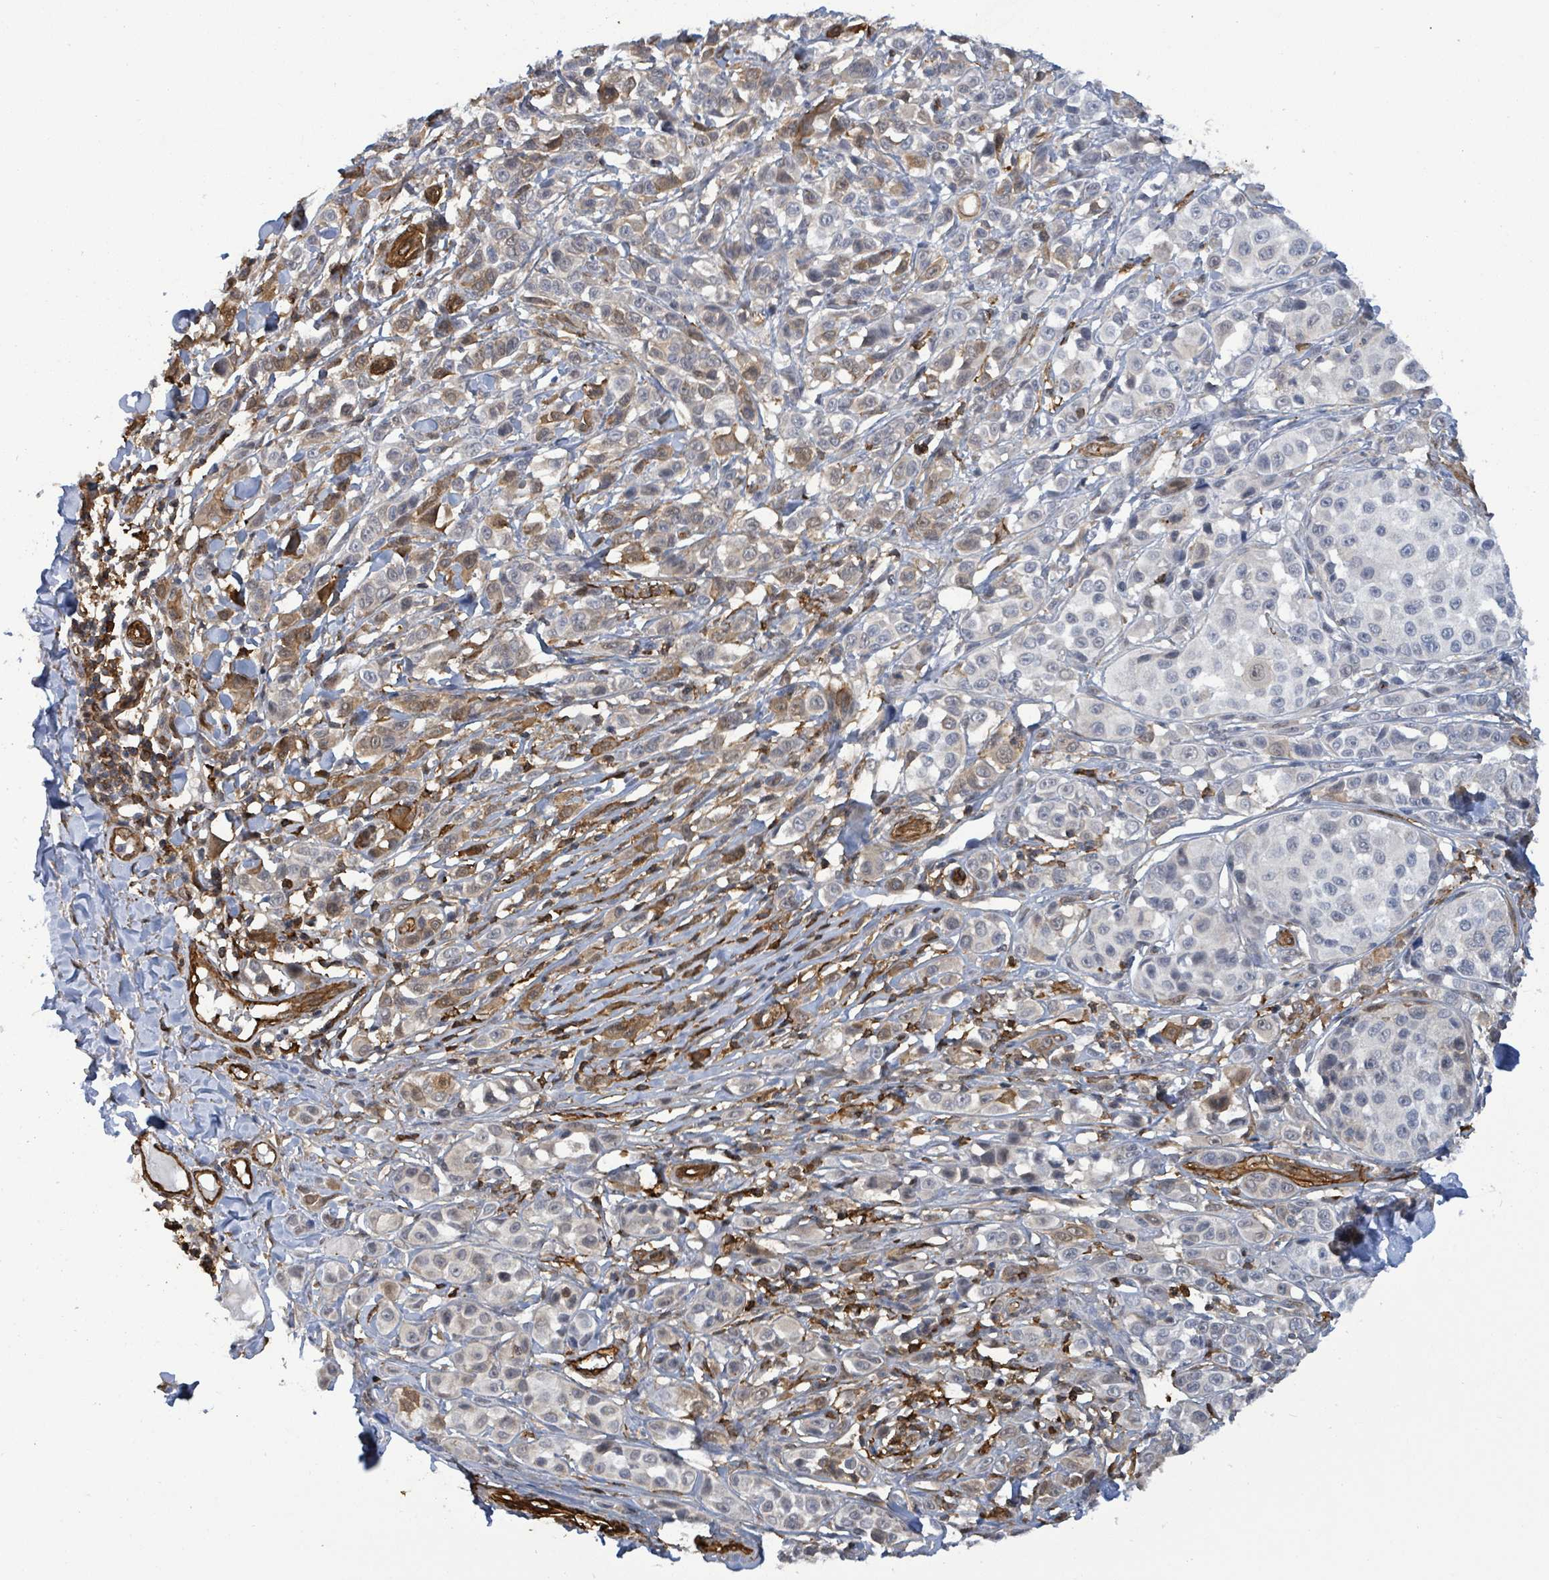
{"staining": {"intensity": "moderate", "quantity": "<25%", "location": "cytoplasmic/membranous"}, "tissue": "melanoma", "cell_type": "Tumor cells", "image_type": "cancer", "snomed": [{"axis": "morphology", "description": "Malignant melanoma, NOS"}, {"axis": "topography", "description": "Skin"}], "caption": "Melanoma stained with DAB immunohistochemistry (IHC) reveals low levels of moderate cytoplasmic/membranous expression in approximately <25% of tumor cells.", "gene": "PRKRIP1", "patient": {"sex": "male", "age": 39}}